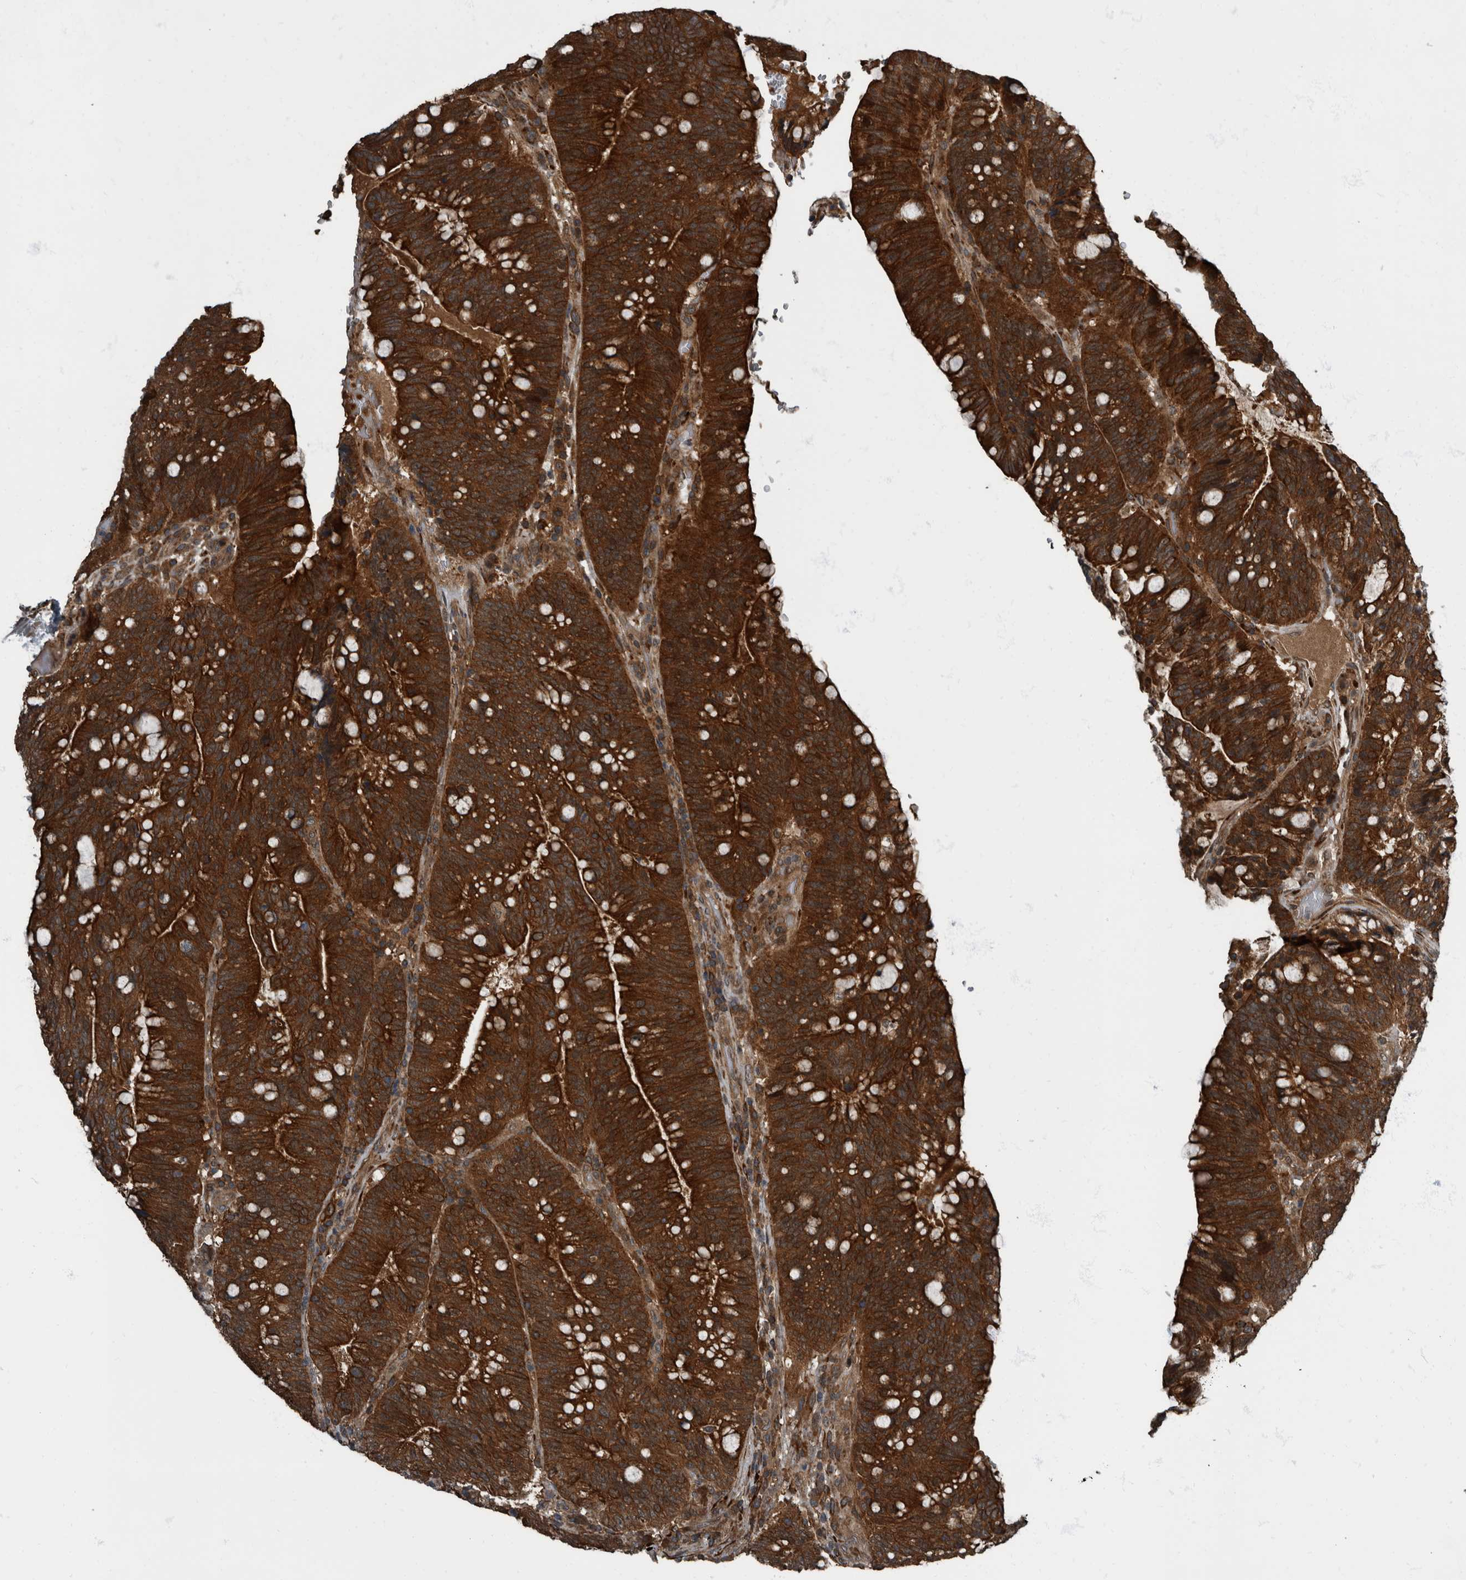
{"staining": {"intensity": "strong", "quantity": ">75%", "location": "cytoplasmic/membranous"}, "tissue": "colorectal cancer", "cell_type": "Tumor cells", "image_type": "cancer", "snomed": [{"axis": "morphology", "description": "Adenocarcinoma, NOS"}, {"axis": "topography", "description": "Colon"}], "caption": "Protein analysis of colorectal cancer tissue reveals strong cytoplasmic/membranous staining in about >75% of tumor cells.", "gene": "RABGGTB", "patient": {"sex": "female", "age": 66}}